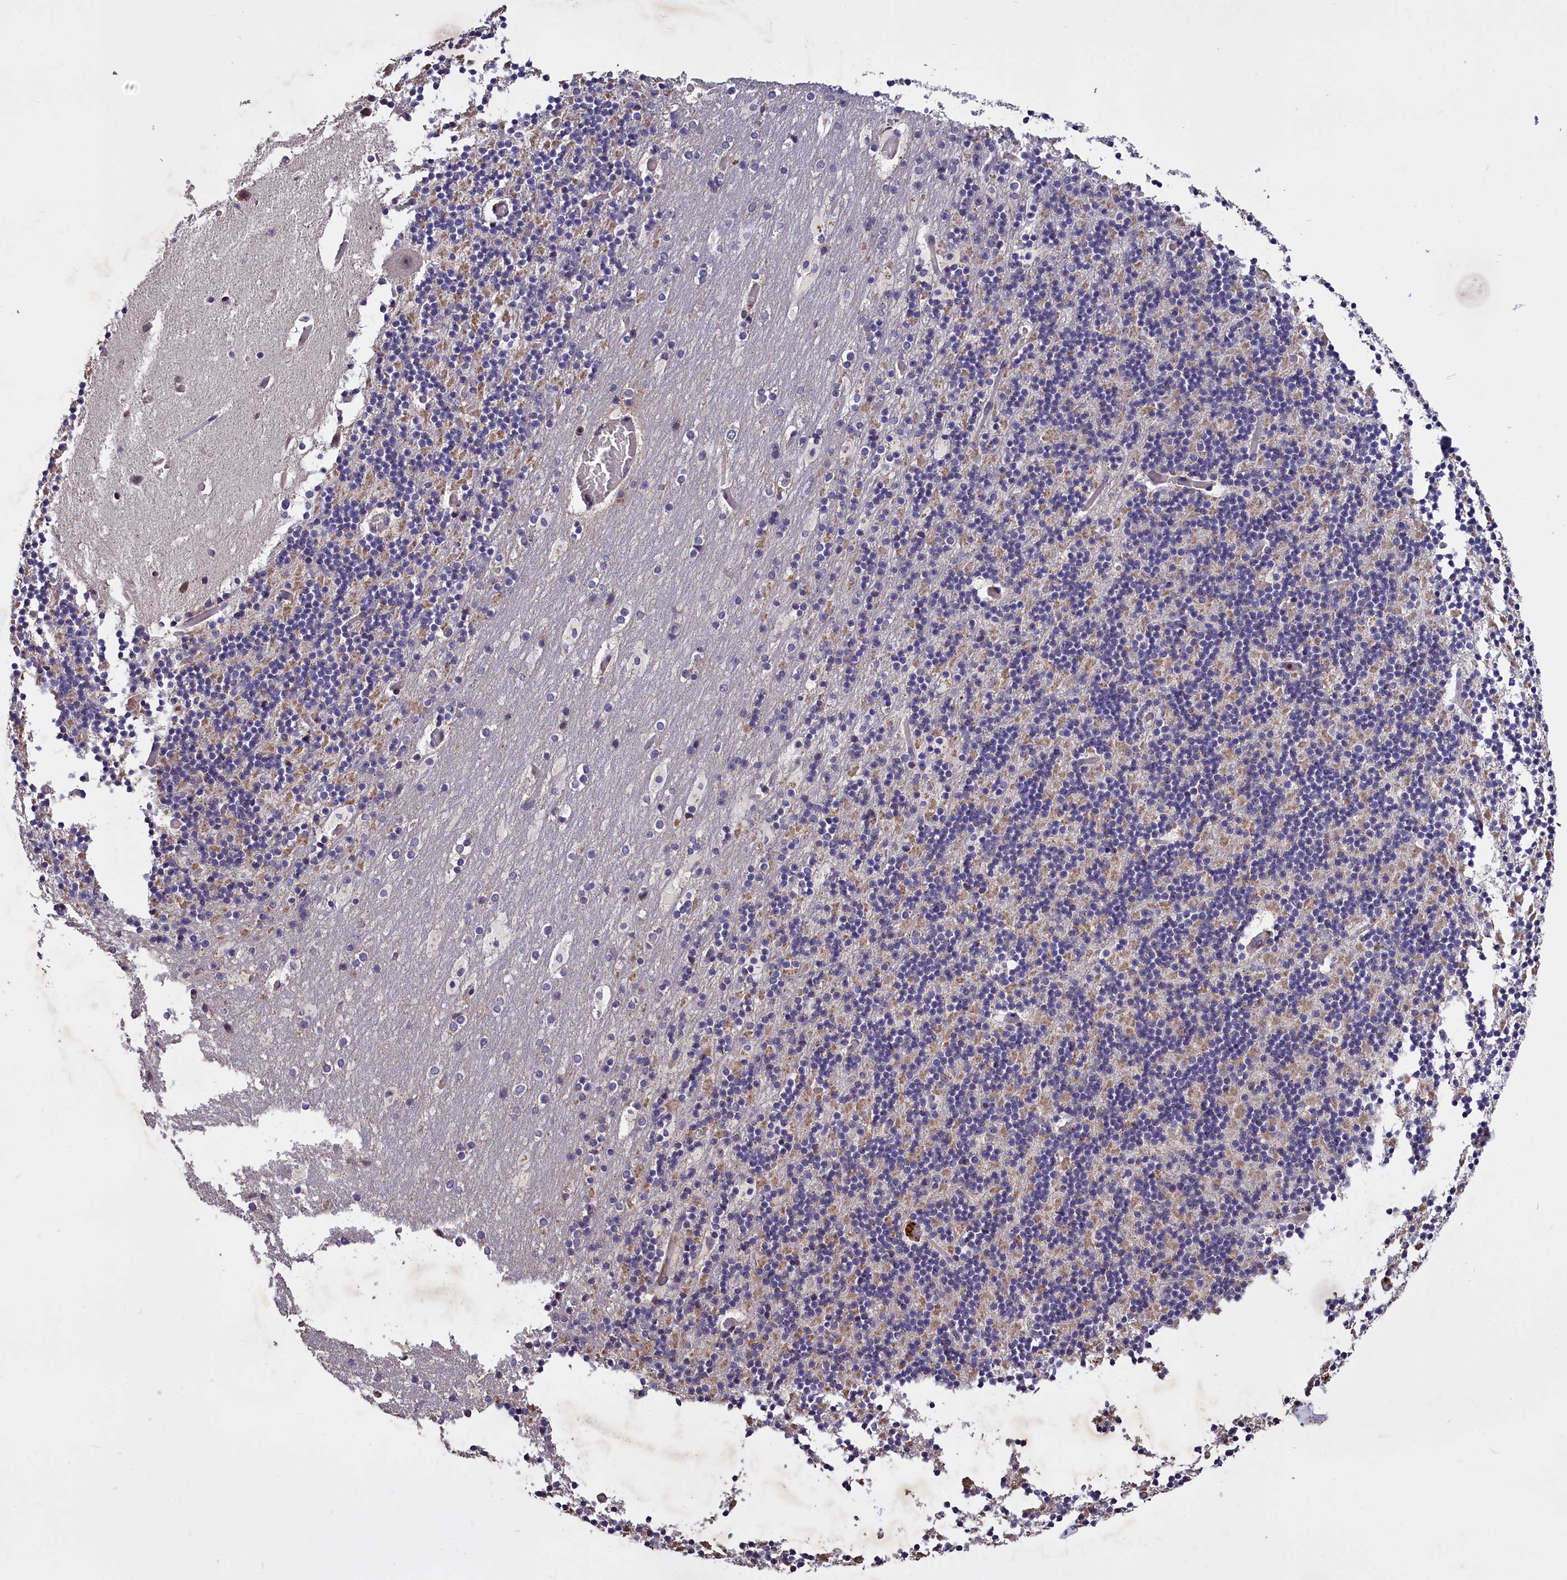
{"staining": {"intensity": "negative", "quantity": "none", "location": "none"}, "tissue": "cerebellum", "cell_type": "Cells in granular layer", "image_type": "normal", "snomed": [{"axis": "morphology", "description": "Normal tissue, NOS"}, {"axis": "topography", "description": "Cerebellum"}], "caption": "An image of human cerebellum is negative for staining in cells in granular layer. Brightfield microscopy of IHC stained with DAB (brown) and hematoxylin (blue), captured at high magnification.", "gene": "CLRN2", "patient": {"sex": "male", "age": 57}}